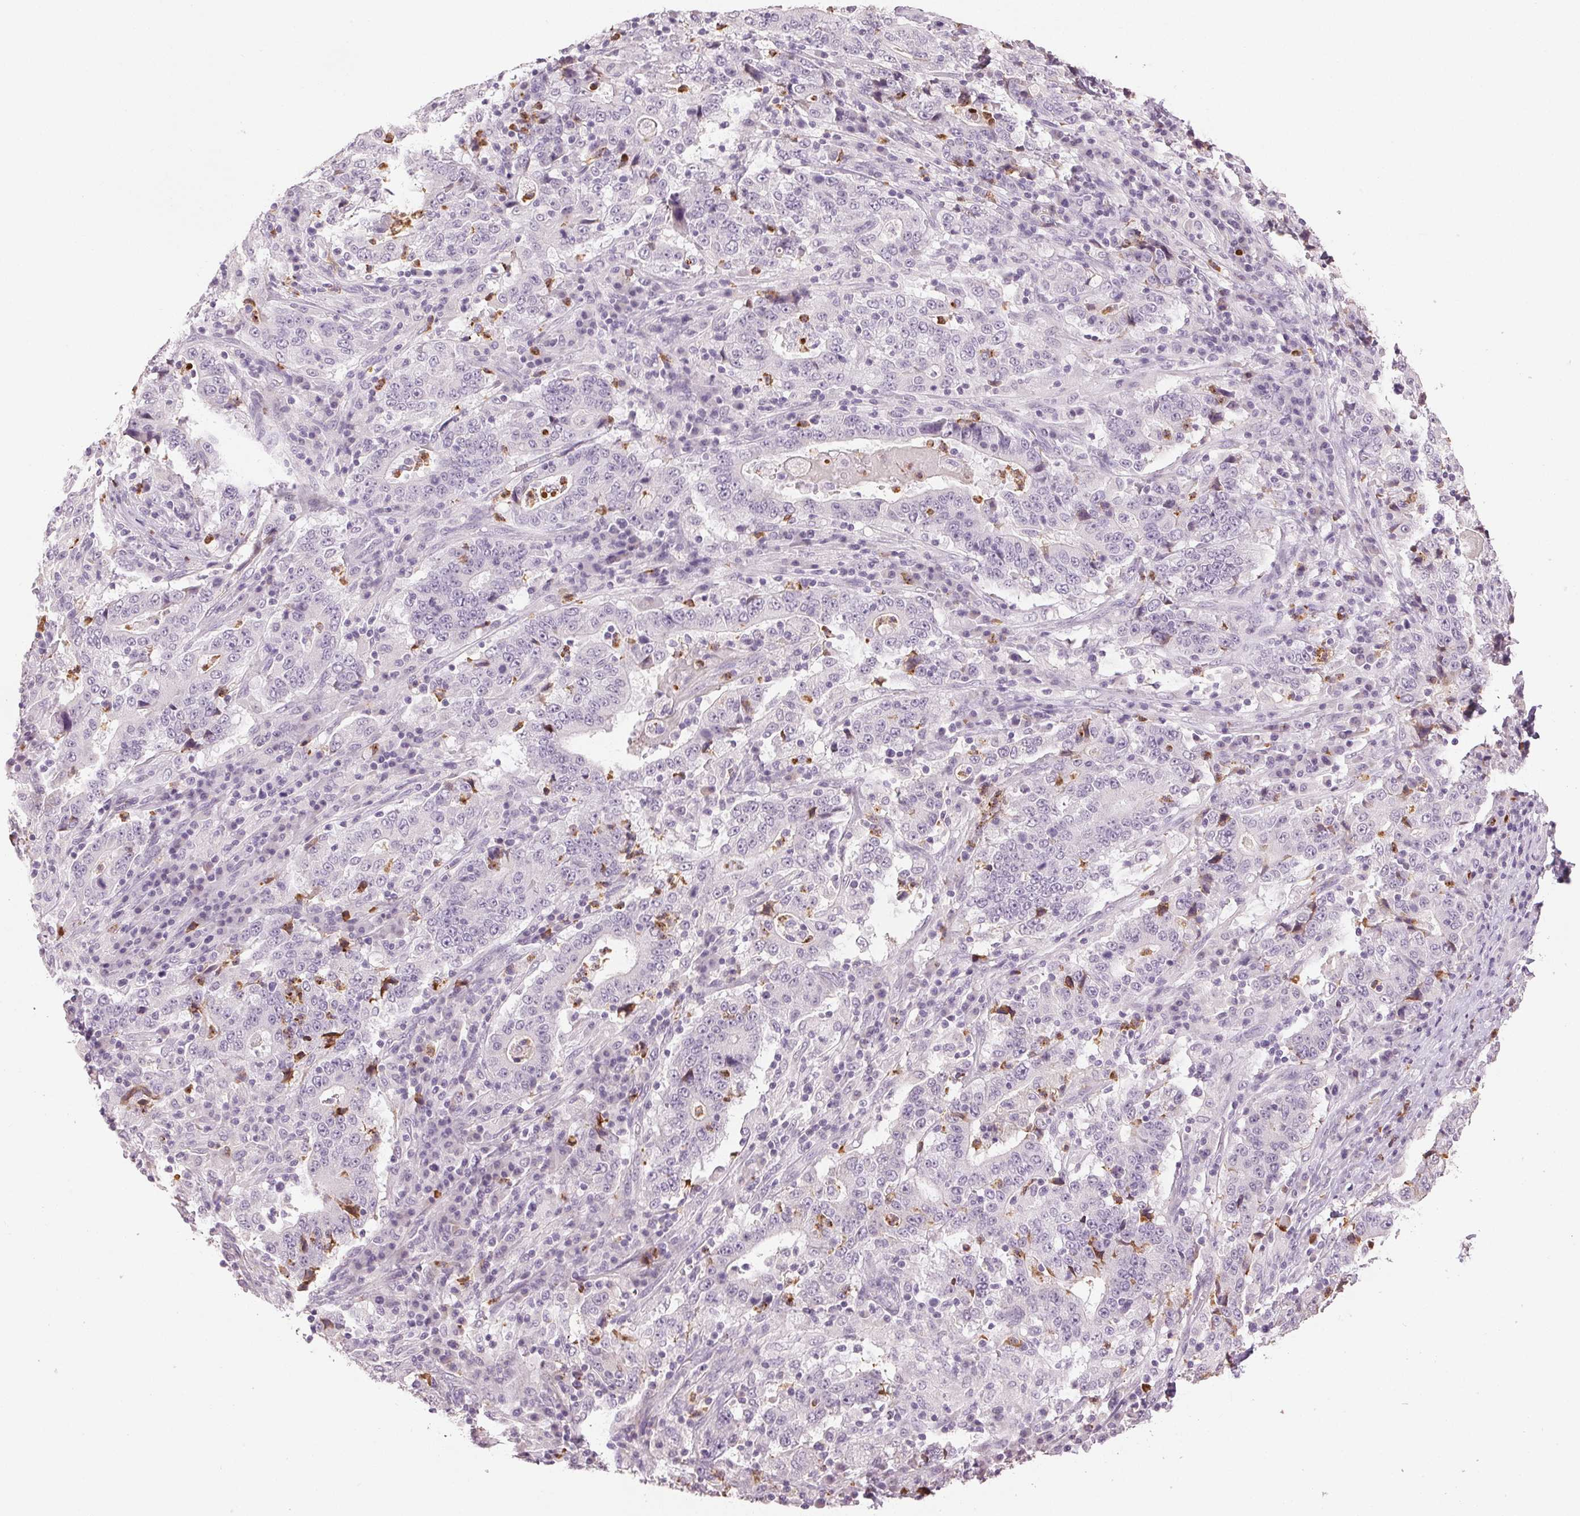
{"staining": {"intensity": "negative", "quantity": "none", "location": "none"}, "tissue": "stomach cancer", "cell_type": "Tumor cells", "image_type": "cancer", "snomed": [{"axis": "morphology", "description": "Normal tissue, NOS"}, {"axis": "morphology", "description": "Adenocarcinoma, NOS"}, {"axis": "topography", "description": "Stomach, upper"}, {"axis": "topography", "description": "Stomach"}], "caption": "Histopathology image shows no protein staining in tumor cells of stomach adenocarcinoma tissue. Nuclei are stained in blue.", "gene": "LTF", "patient": {"sex": "male", "age": 59}}